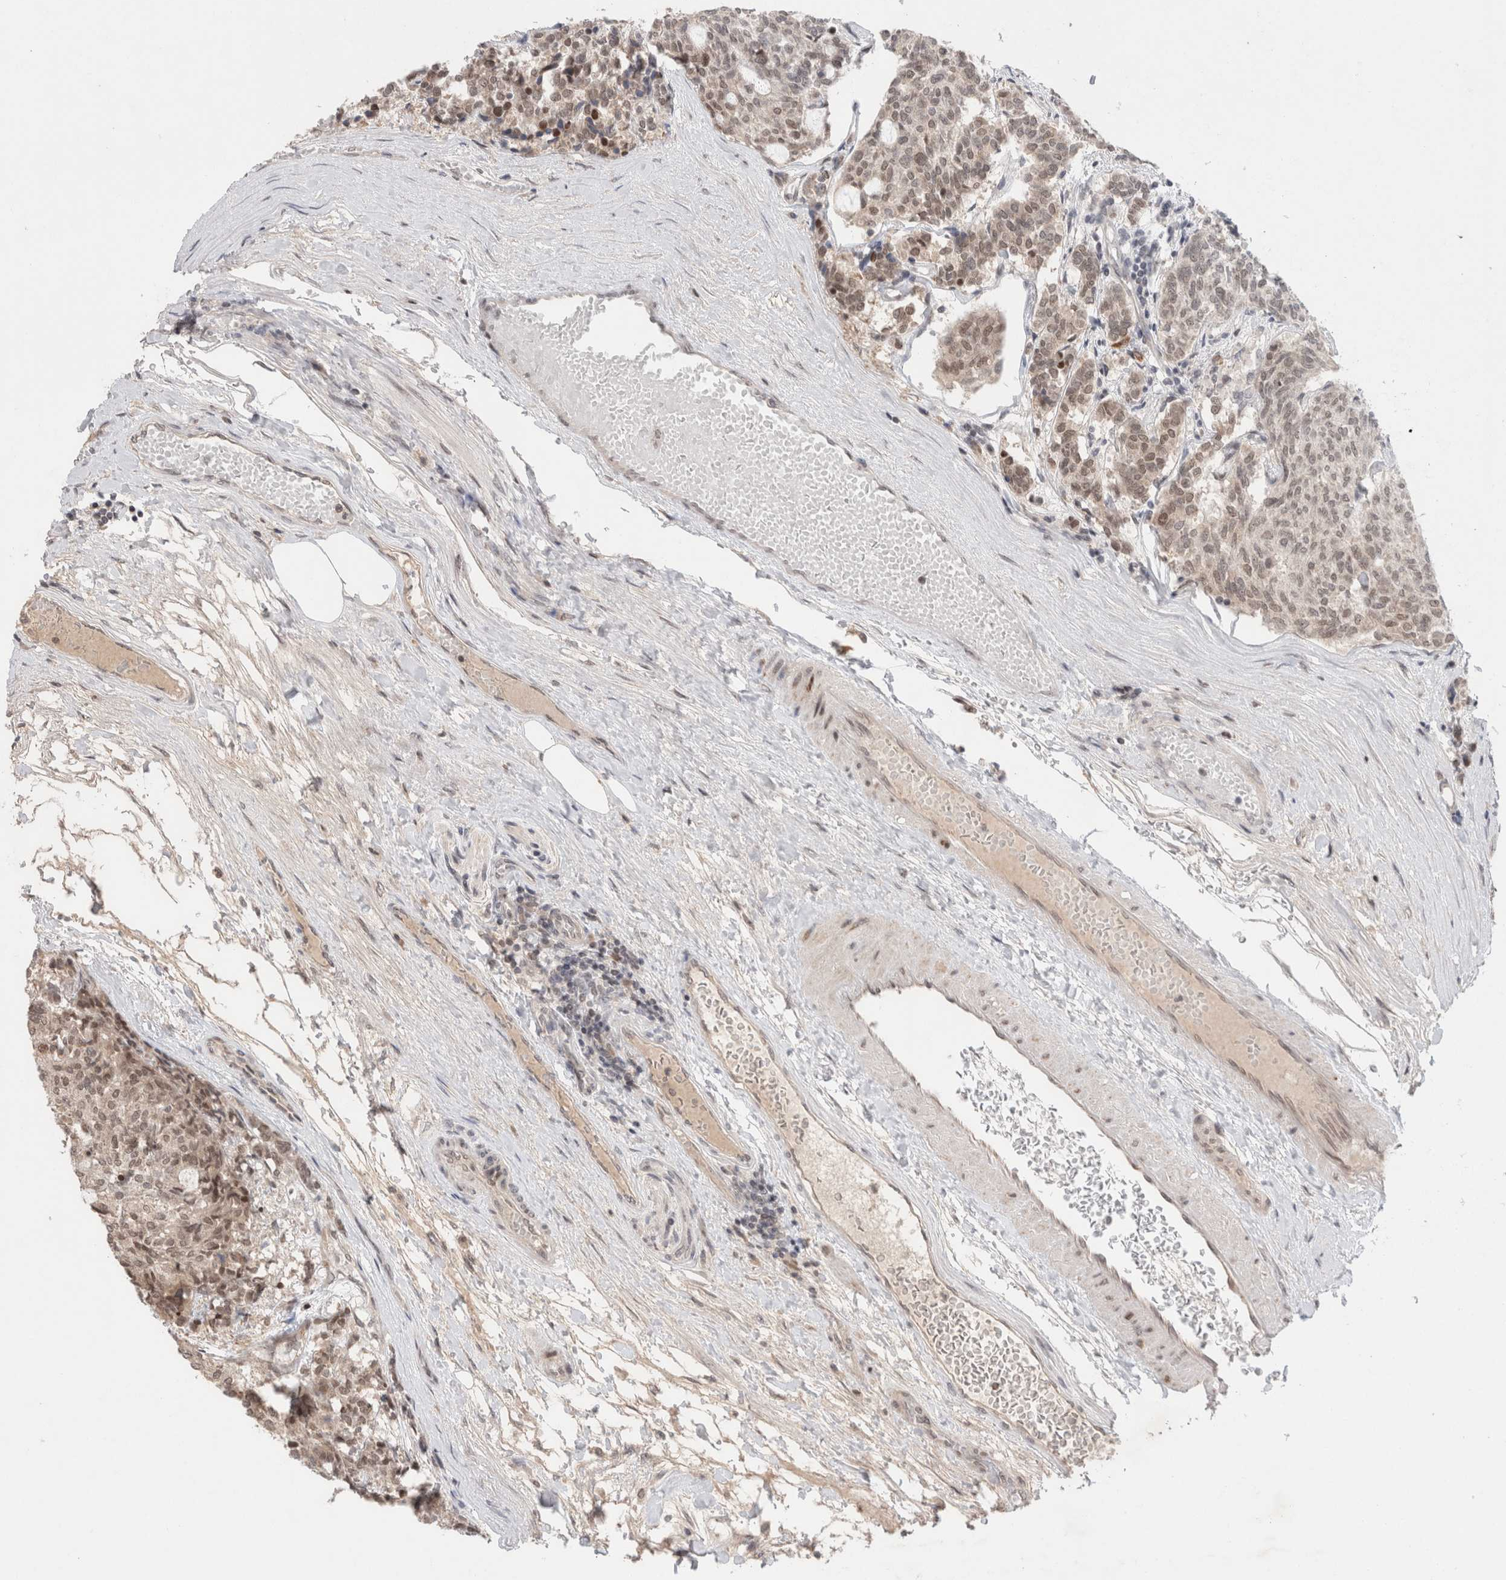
{"staining": {"intensity": "weak", "quantity": "25%-75%", "location": "cytoplasmic/membranous,nuclear"}, "tissue": "carcinoid", "cell_type": "Tumor cells", "image_type": "cancer", "snomed": [{"axis": "morphology", "description": "Carcinoid, malignant, NOS"}, {"axis": "topography", "description": "Pancreas"}], "caption": "Carcinoid (malignant) stained with a protein marker reveals weak staining in tumor cells.", "gene": "SYDE2", "patient": {"sex": "female", "age": 54}}